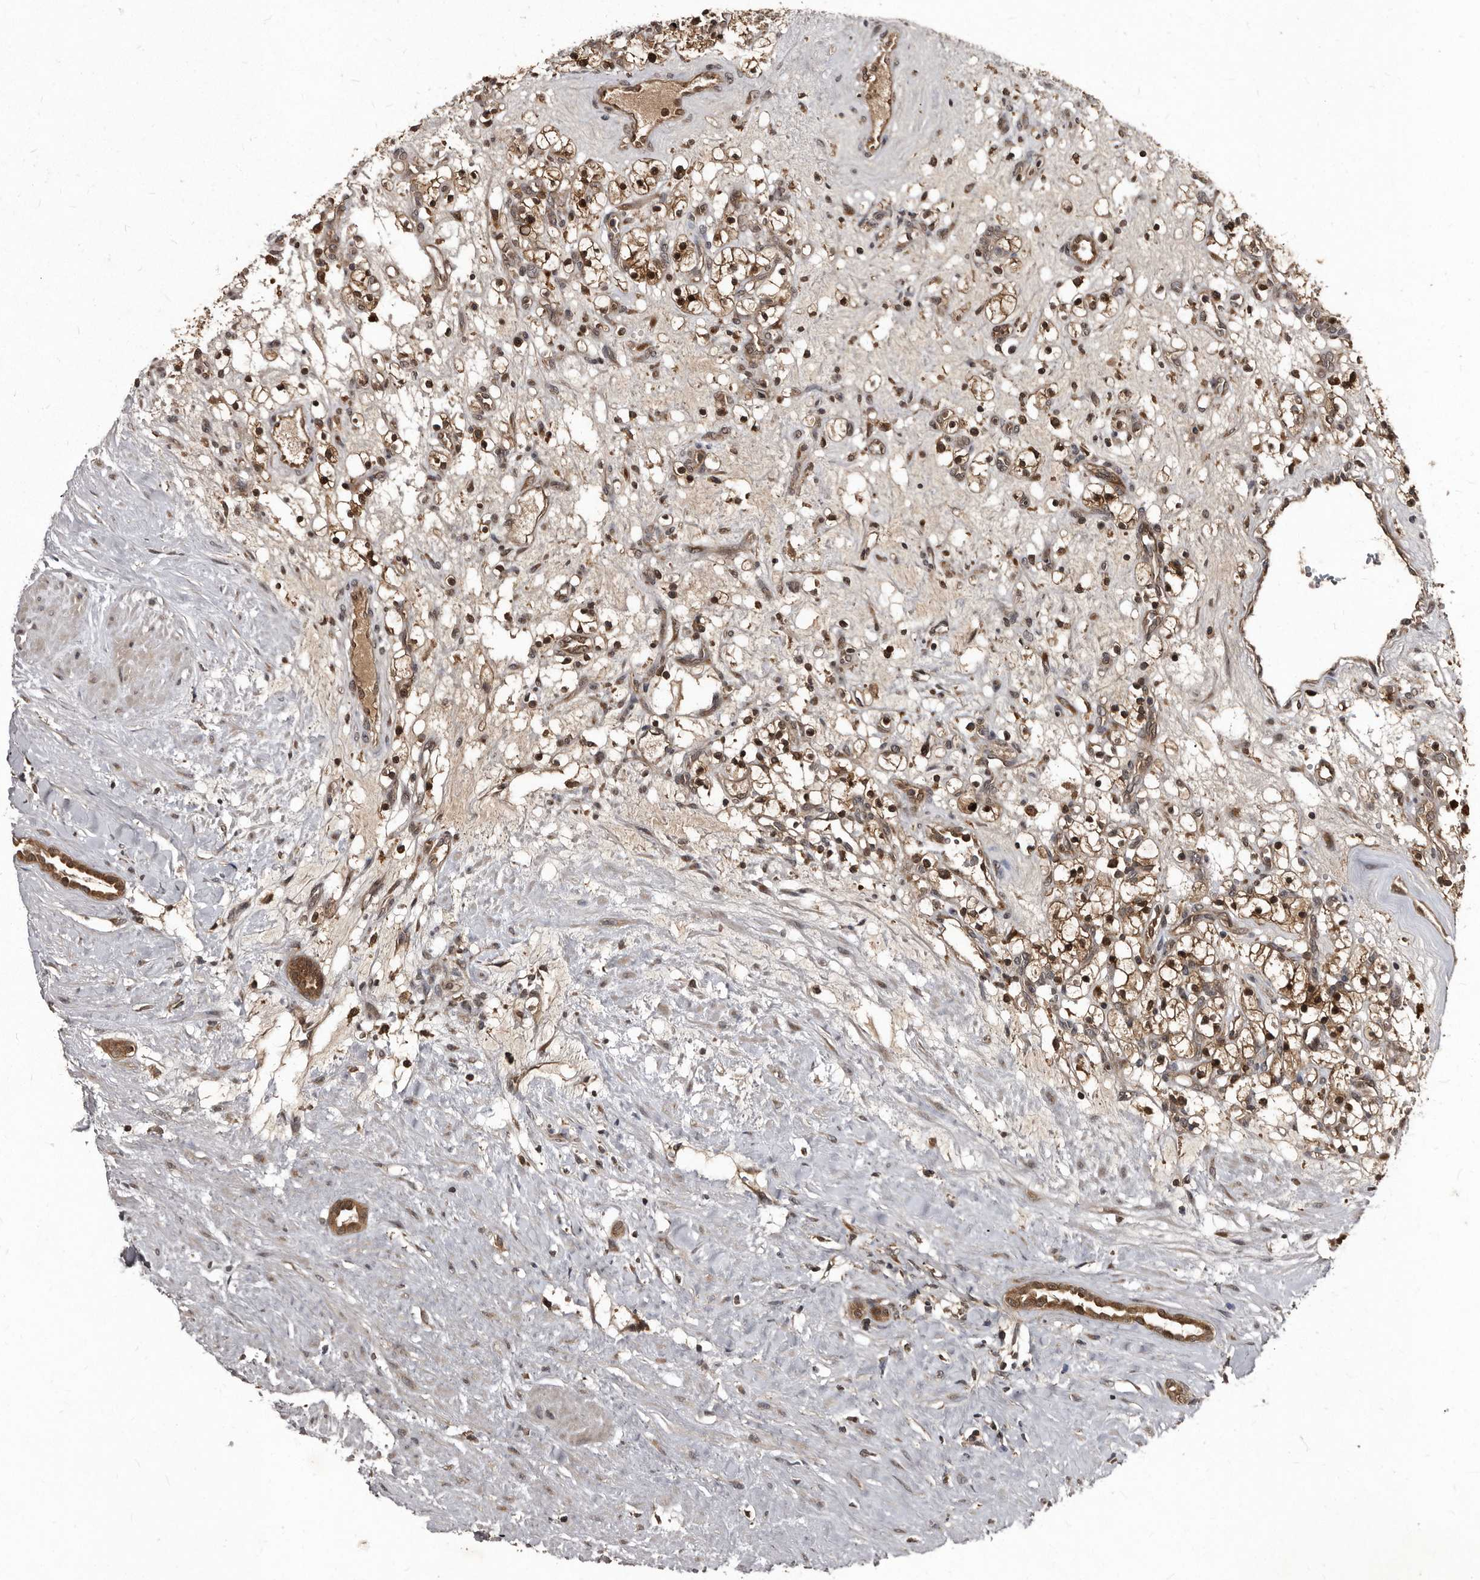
{"staining": {"intensity": "moderate", "quantity": ">75%", "location": "cytoplasmic/membranous,nuclear"}, "tissue": "renal cancer", "cell_type": "Tumor cells", "image_type": "cancer", "snomed": [{"axis": "morphology", "description": "Adenocarcinoma, NOS"}, {"axis": "topography", "description": "Kidney"}], "caption": "Immunohistochemistry (IHC) (DAB (3,3'-diaminobenzidine)) staining of human renal cancer reveals moderate cytoplasmic/membranous and nuclear protein staining in about >75% of tumor cells.", "gene": "PMVK", "patient": {"sex": "female", "age": 57}}